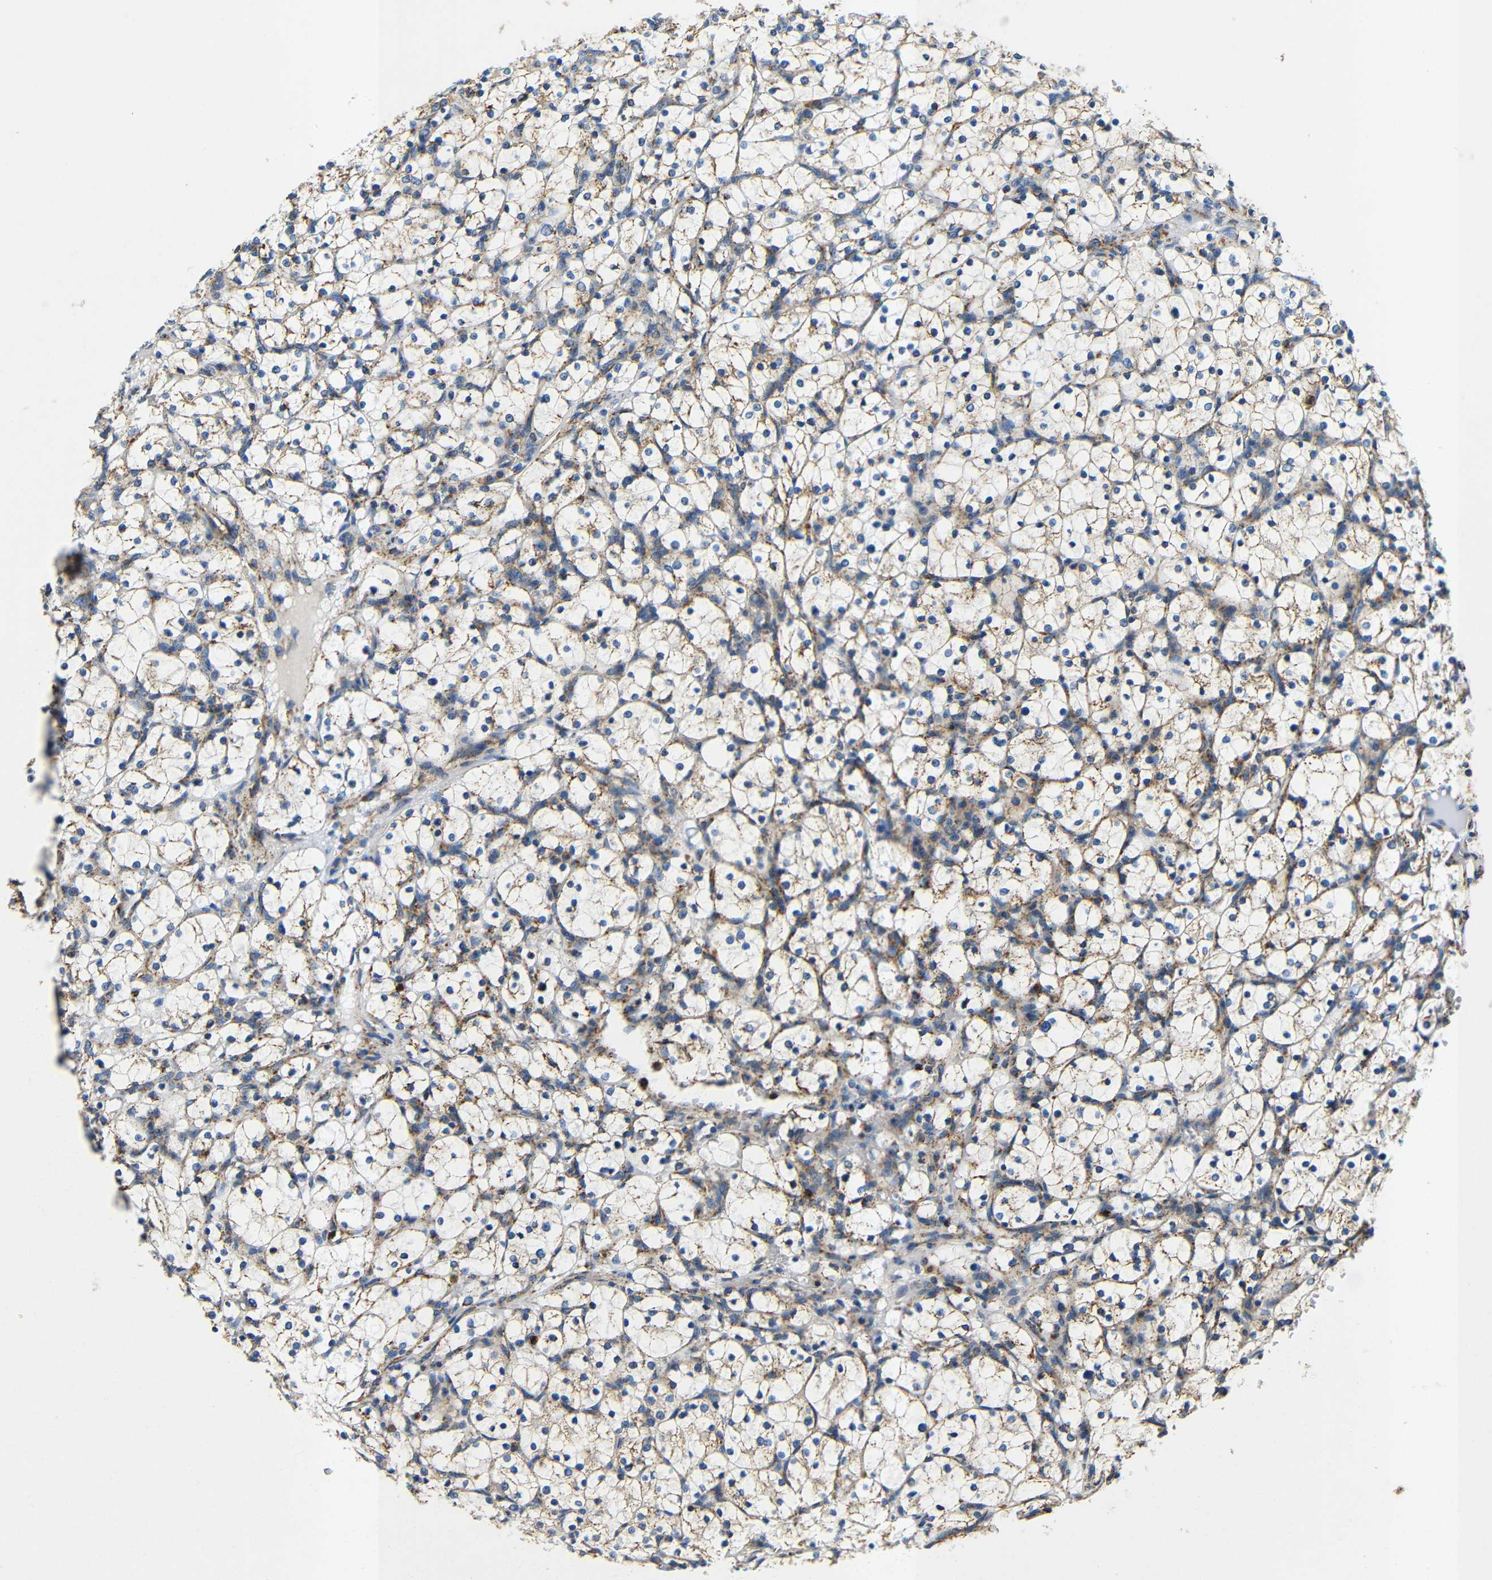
{"staining": {"intensity": "weak", "quantity": "25%-75%", "location": "cytoplasmic/membranous"}, "tissue": "renal cancer", "cell_type": "Tumor cells", "image_type": "cancer", "snomed": [{"axis": "morphology", "description": "Adenocarcinoma, NOS"}, {"axis": "topography", "description": "Kidney"}], "caption": "Immunohistochemical staining of human renal adenocarcinoma exhibits low levels of weak cytoplasmic/membranous protein positivity in about 25%-75% of tumor cells.", "gene": "GALNT18", "patient": {"sex": "female", "age": 69}}